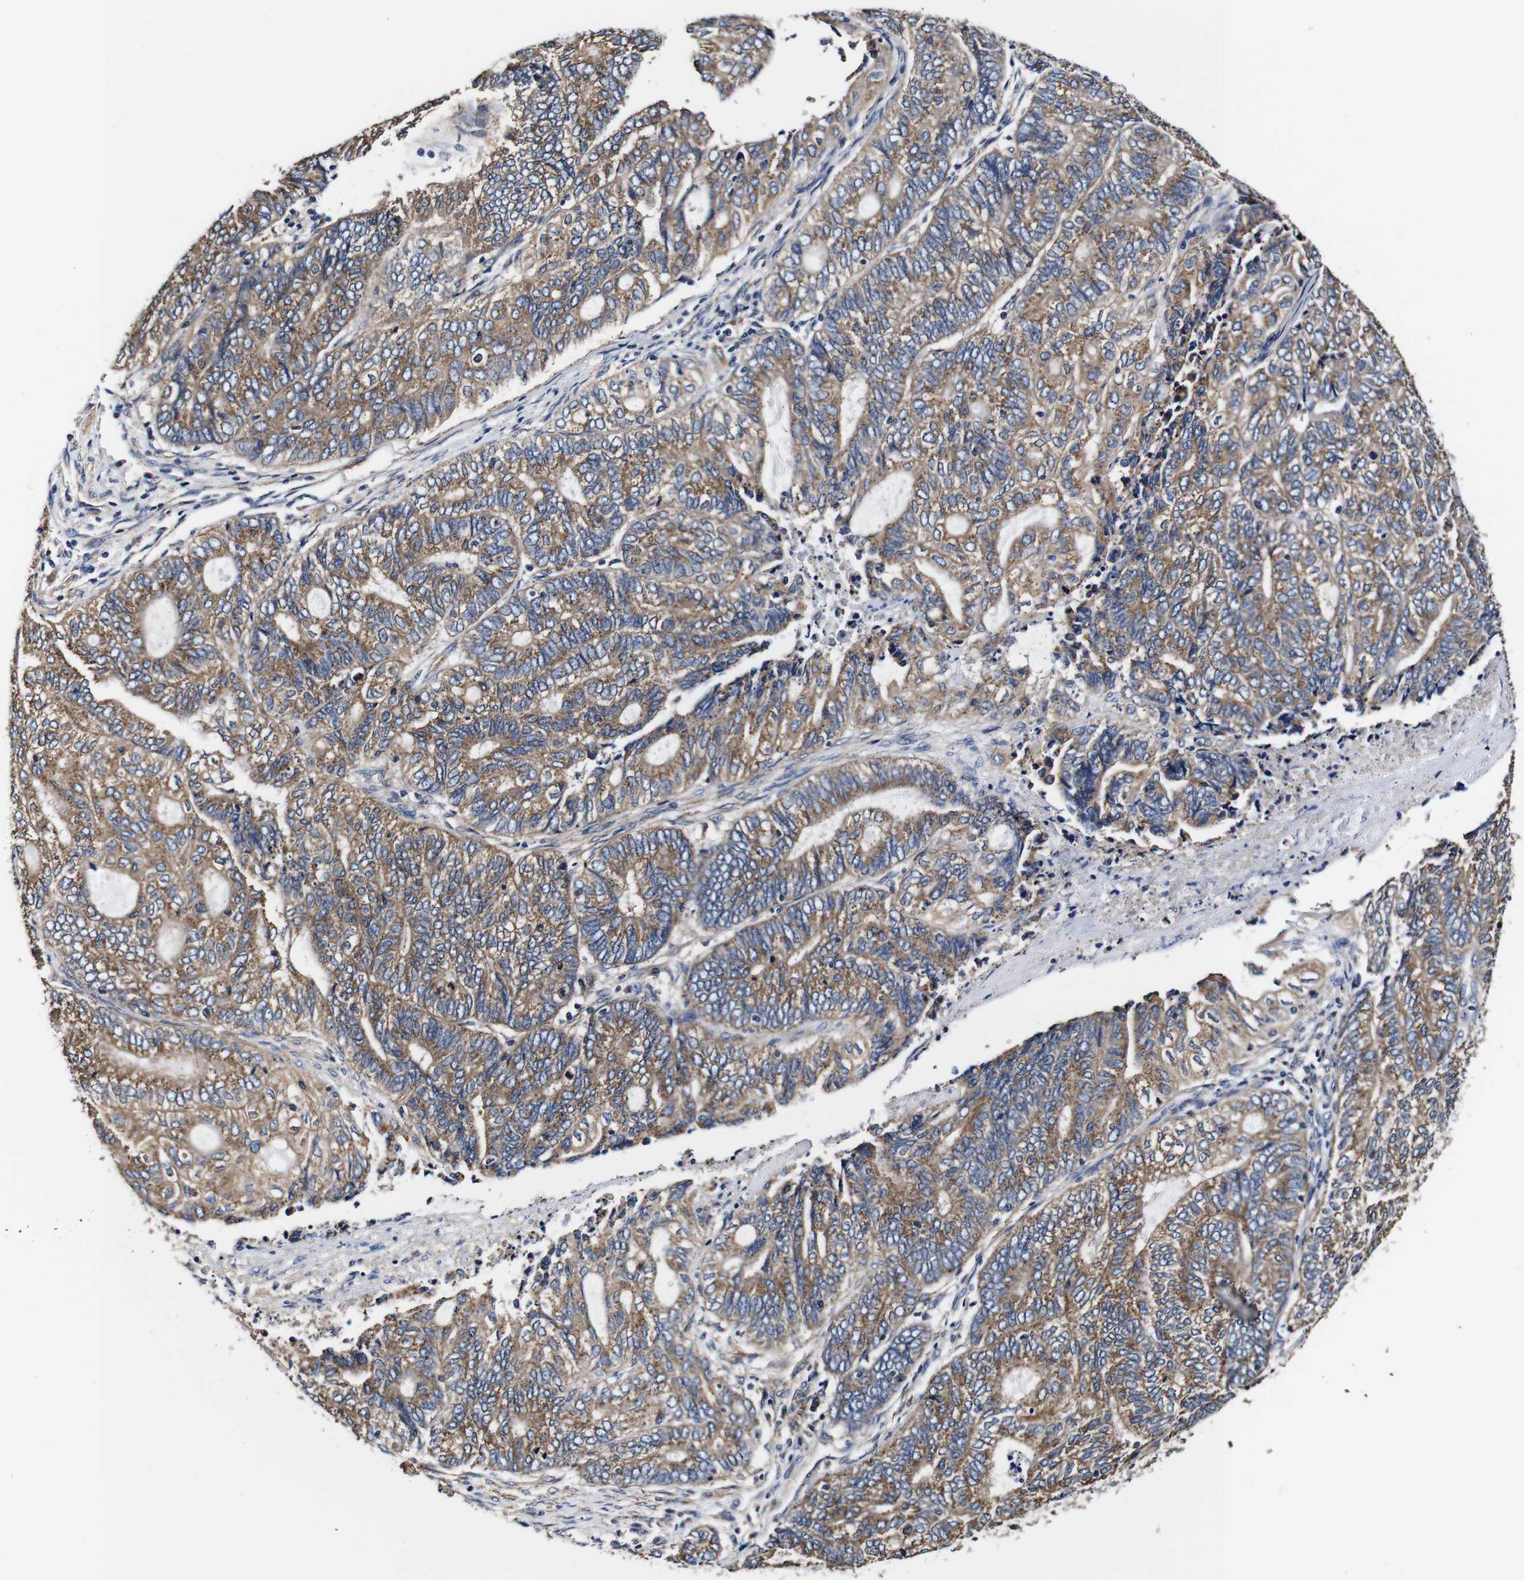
{"staining": {"intensity": "moderate", "quantity": ">75%", "location": "cytoplasmic/membranous"}, "tissue": "endometrial cancer", "cell_type": "Tumor cells", "image_type": "cancer", "snomed": [{"axis": "morphology", "description": "Adenocarcinoma, NOS"}, {"axis": "topography", "description": "Uterus"}, {"axis": "topography", "description": "Endometrium"}], "caption": "This micrograph exhibits immunohistochemistry (IHC) staining of endometrial cancer, with medium moderate cytoplasmic/membranous expression in about >75% of tumor cells.", "gene": "PDCD6IP", "patient": {"sex": "female", "age": 70}}